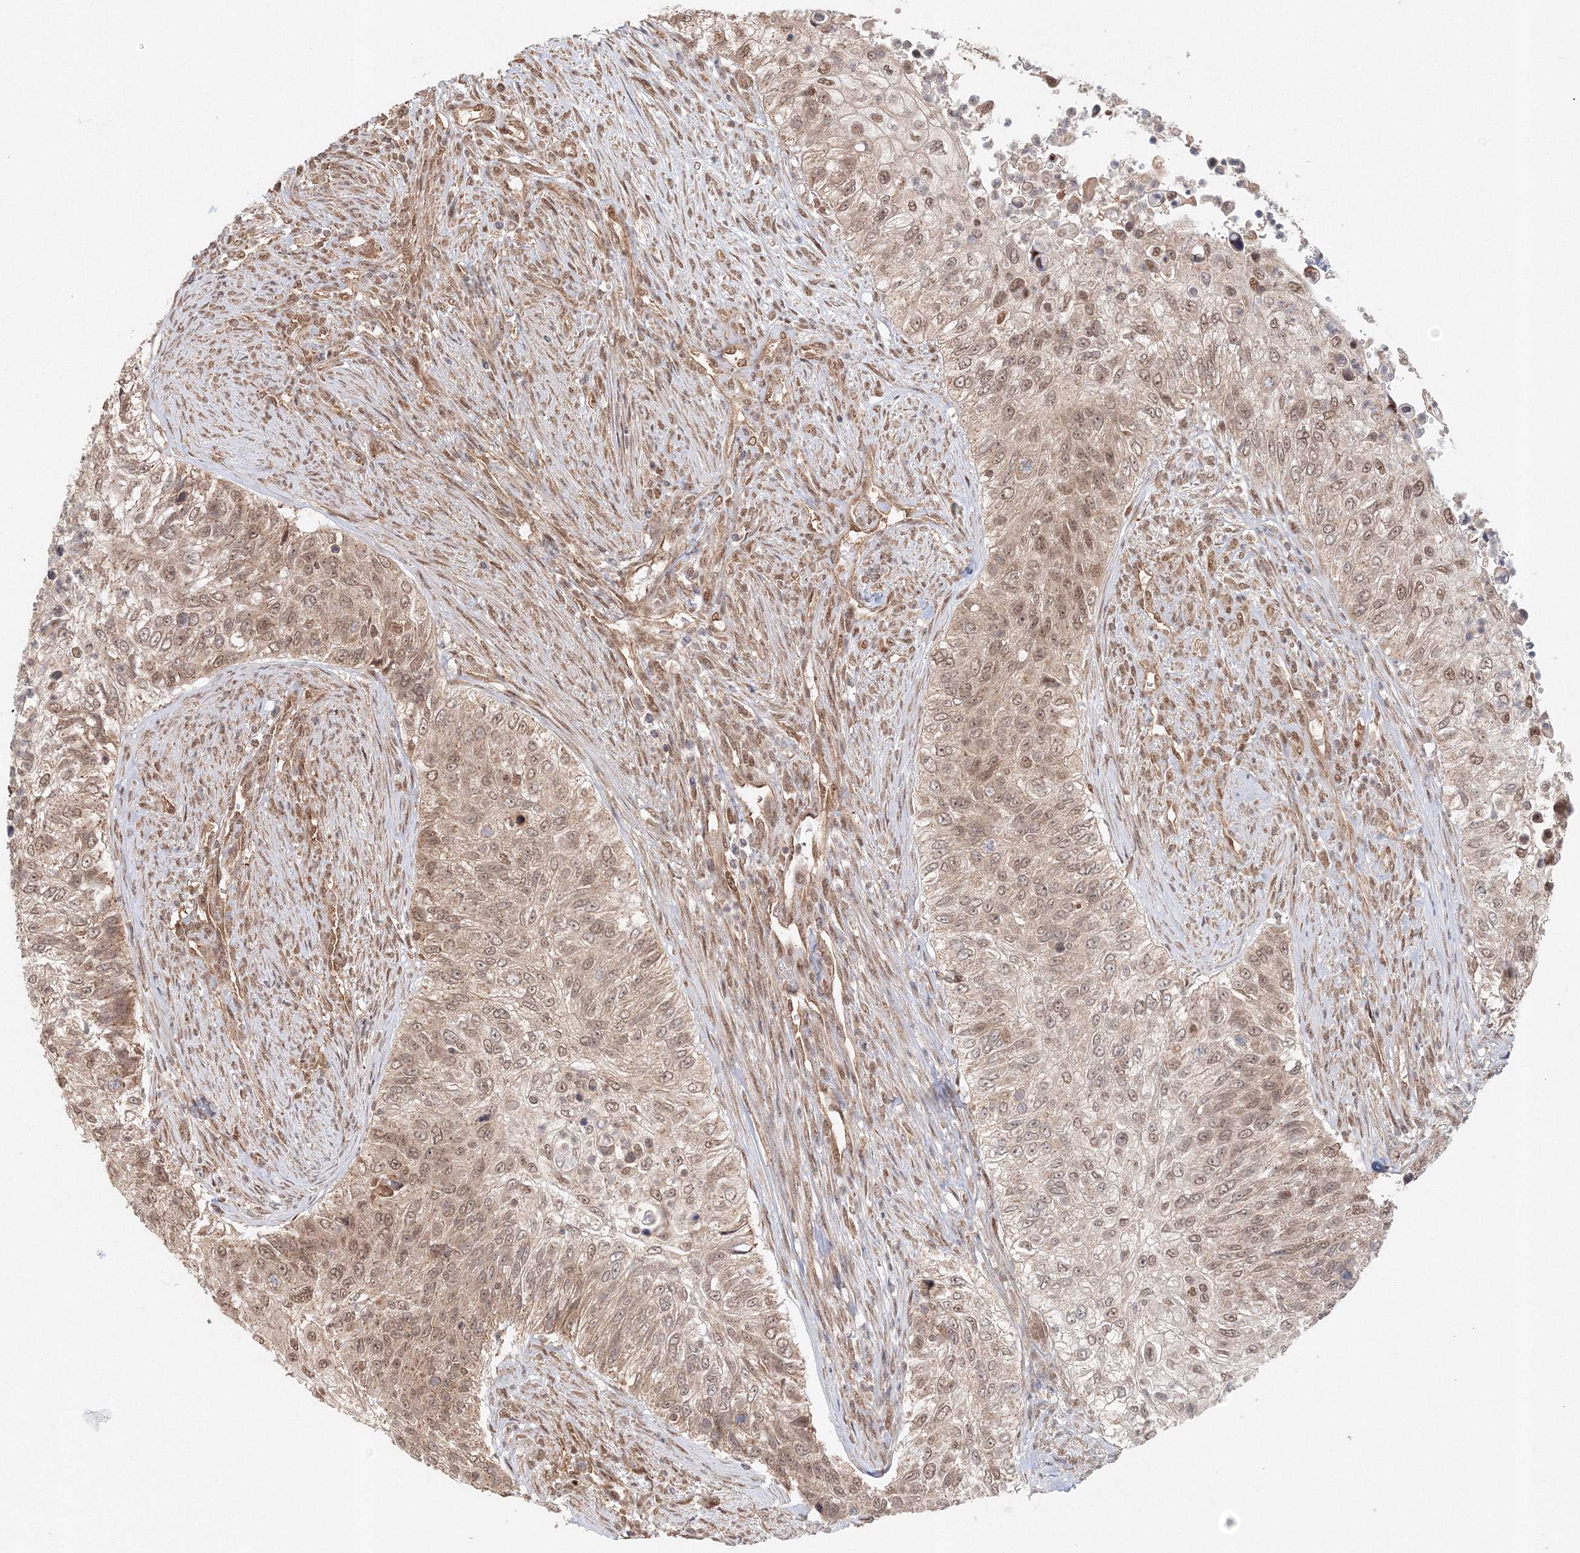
{"staining": {"intensity": "moderate", "quantity": ">75%", "location": "cytoplasmic/membranous,nuclear"}, "tissue": "urothelial cancer", "cell_type": "Tumor cells", "image_type": "cancer", "snomed": [{"axis": "morphology", "description": "Urothelial carcinoma, High grade"}, {"axis": "topography", "description": "Urinary bladder"}], "caption": "This micrograph displays high-grade urothelial carcinoma stained with IHC to label a protein in brown. The cytoplasmic/membranous and nuclear of tumor cells show moderate positivity for the protein. Nuclei are counter-stained blue.", "gene": "PSMD6", "patient": {"sex": "female", "age": 60}}